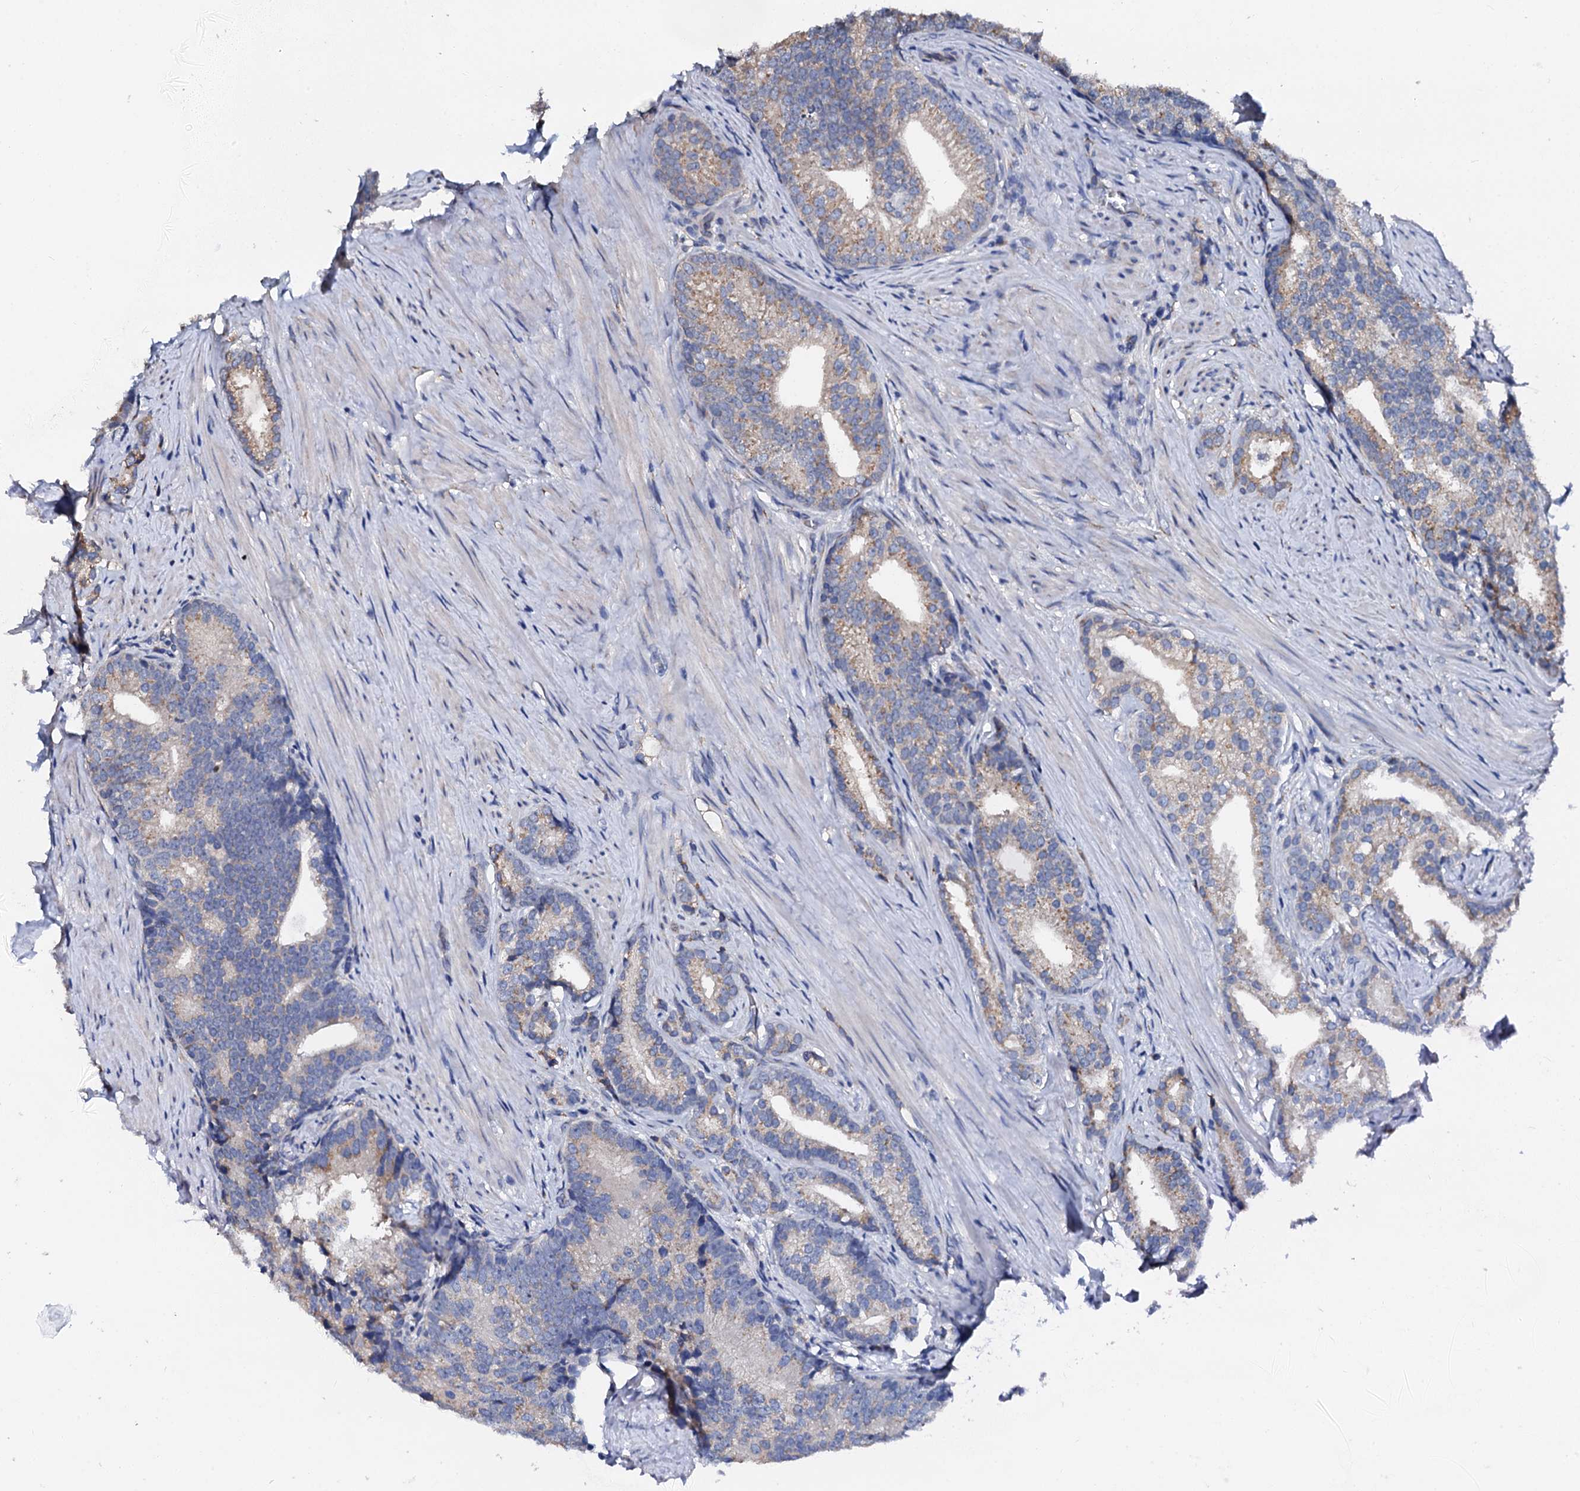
{"staining": {"intensity": "weak", "quantity": "25%-75%", "location": "cytoplasmic/membranous"}, "tissue": "prostate cancer", "cell_type": "Tumor cells", "image_type": "cancer", "snomed": [{"axis": "morphology", "description": "Adenocarcinoma, Low grade"}, {"axis": "topography", "description": "Prostate"}], "caption": "A high-resolution photomicrograph shows immunohistochemistry staining of prostate adenocarcinoma (low-grade), which reveals weak cytoplasmic/membranous expression in approximately 25%-75% of tumor cells.", "gene": "AKAP3", "patient": {"sex": "male", "age": 71}}